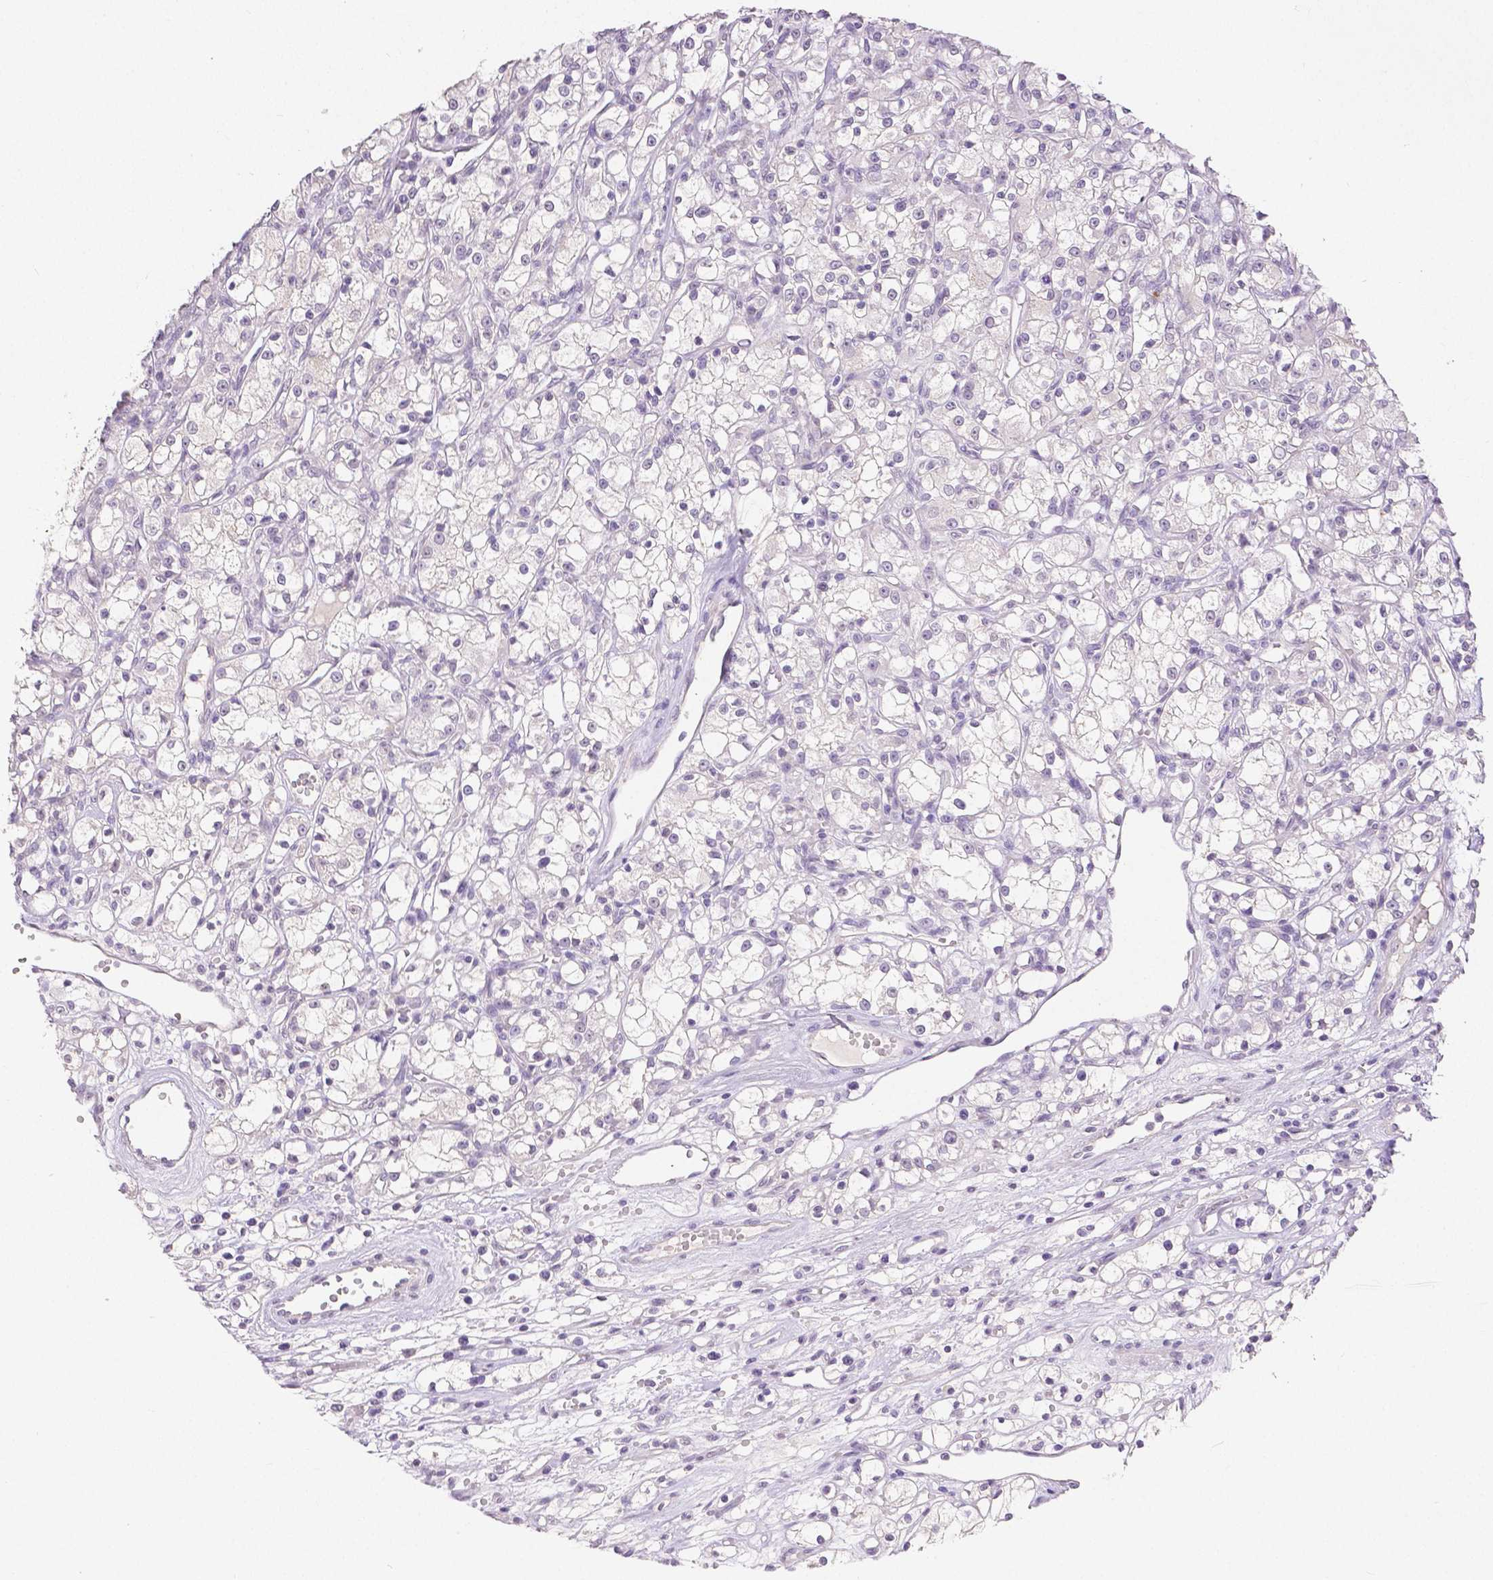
{"staining": {"intensity": "negative", "quantity": "none", "location": "none"}, "tissue": "renal cancer", "cell_type": "Tumor cells", "image_type": "cancer", "snomed": [{"axis": "morphology", "description": "Adenocarcinoma, NOS"}, {"axis": "topography", "description": "Kidney"}], "caption": "Immunohistochemistry (IHC) image of neoplastic tissue: human adenocarcinoma (renal) stained with DAB (3,3'-diaminobenzidine) exhibits no significant protein expression in tumor cells. The staining was performed using DAB to visualize the protein expression in brown, while the nuclei were stained in blue with hematoxylin (Magnification: 20x).", "gene": "OCLN", "patient": {"sex": "female", "age": 59}}